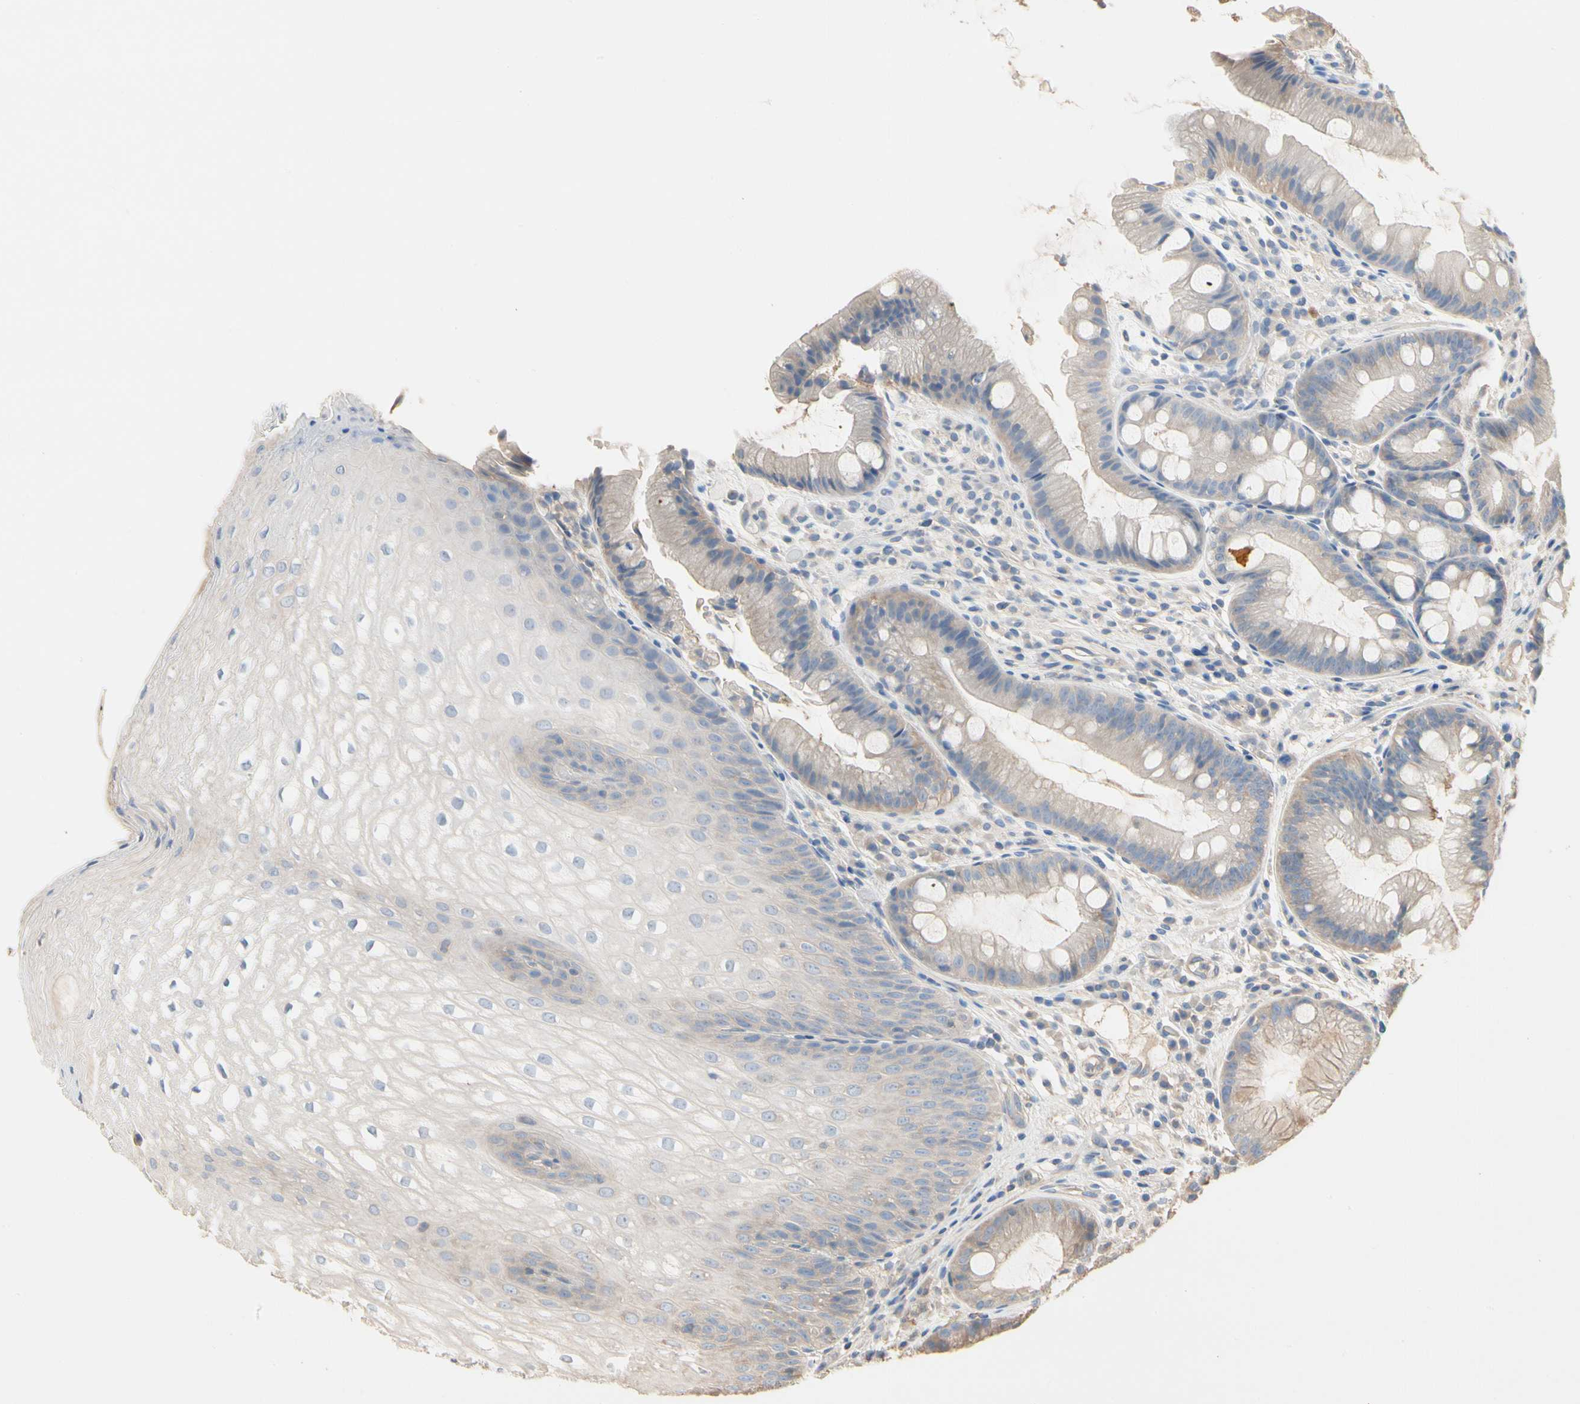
{"staining": {"intensity": "weak", "quantity": "25%-75%", "location": "cytoplasmic/membranous"}, "tissue": "stomach", "cell_type": "Glandular cells", "image_type": "normal", "snomed": [{"axis": "morphology", "description": "Normal tissue, NOS"}, {"axis": "topography", "description": "Stomach, upper"}], "caption": "Weak cytoplasmic/membranous expression for a protein is appreciated in about 25%-75% of glandular cells of normal stomach using immunohistochemistry.", "gene": "PDZK1", "patient": {"sex": "male", "age": 72}}